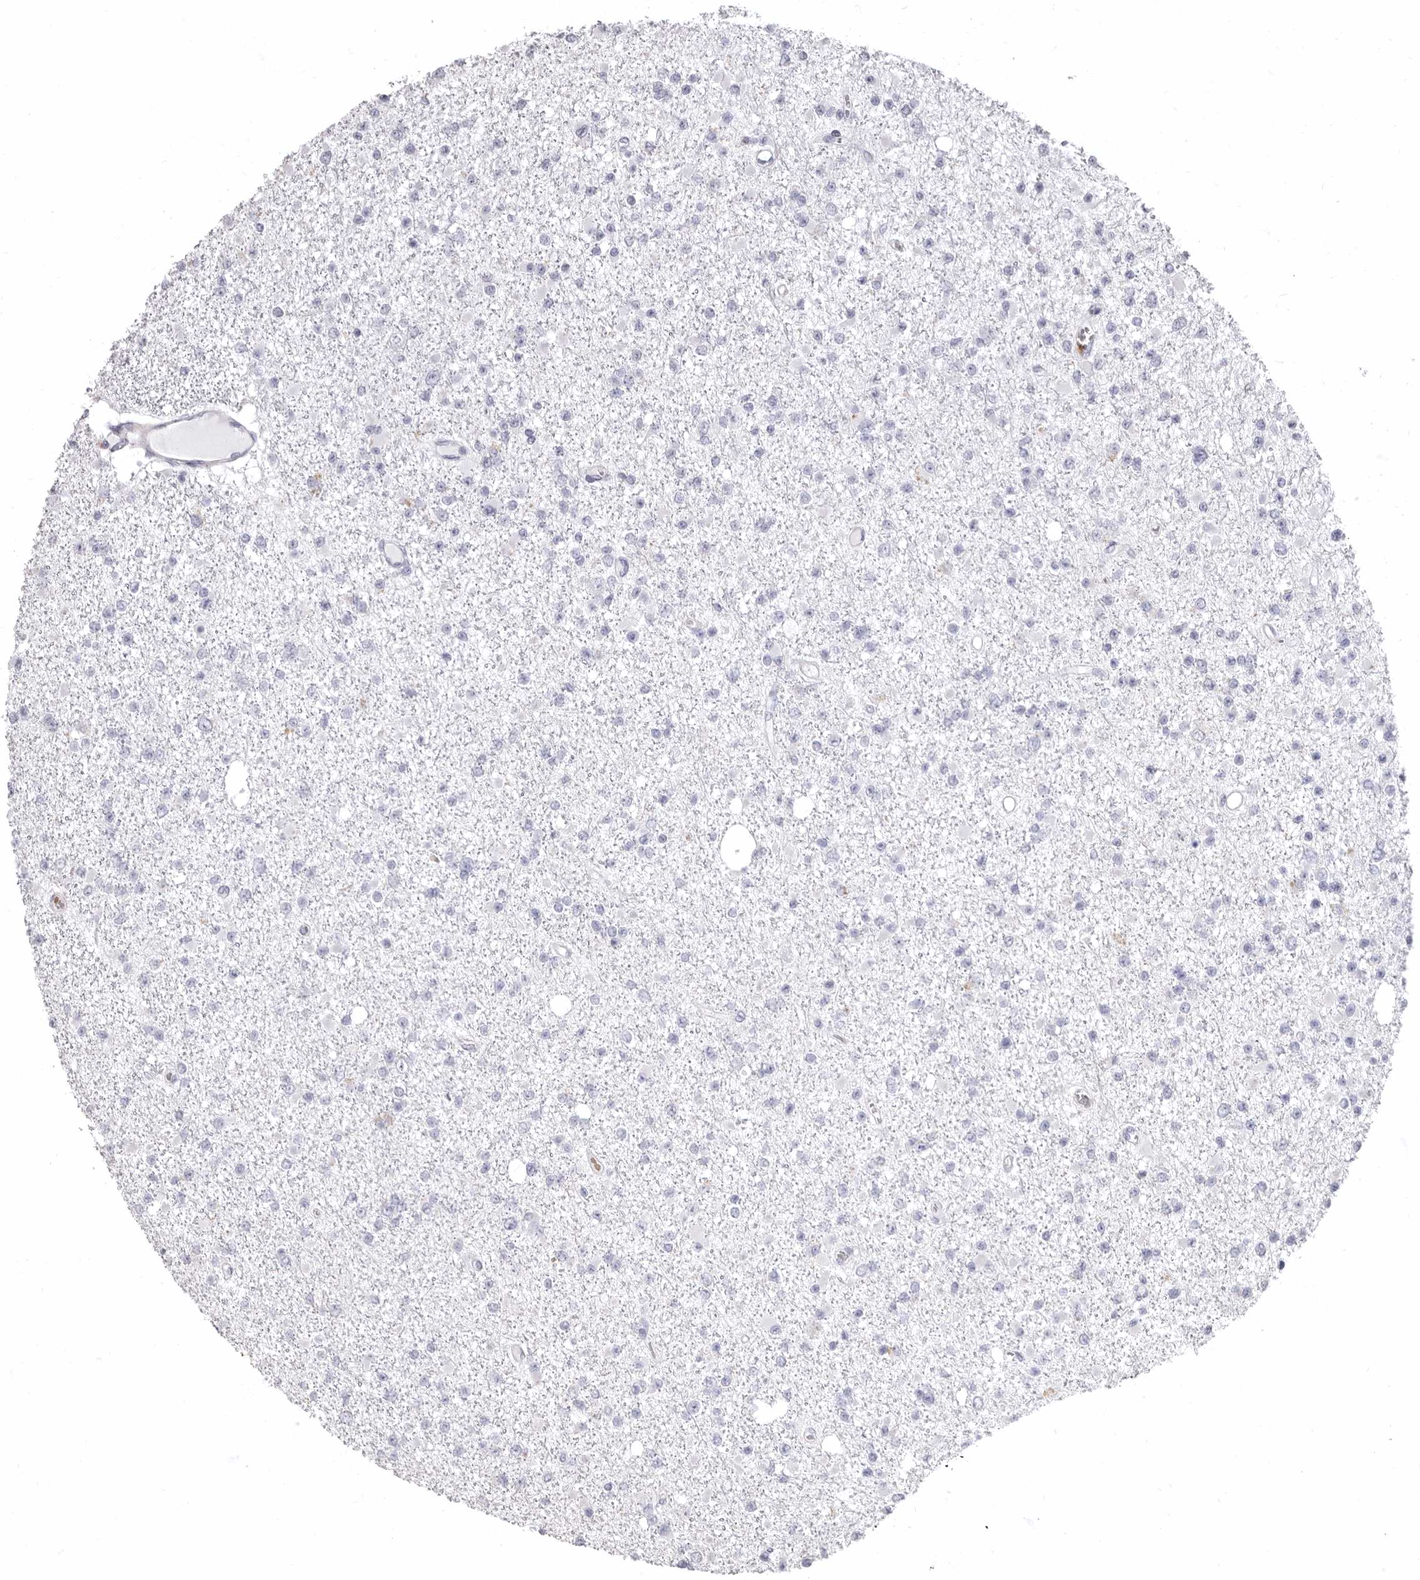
{"staining": {"intensity": "negative", "quantity": "none", "location": "none"}, "tissue": "glioma", "cell_type": "Tumor cells", "image_type": "cancer", "snomed": [{"axis": "morphology", "description": "Glioma, malignant, Low grade"}, {"axis": "topography", "description": "Brain"}], "caption": "Tumor cells show no significant staining in malignant low-grade glioma.", "gene": "AIDA", "patient": {"sex": "female", "age": 22}}